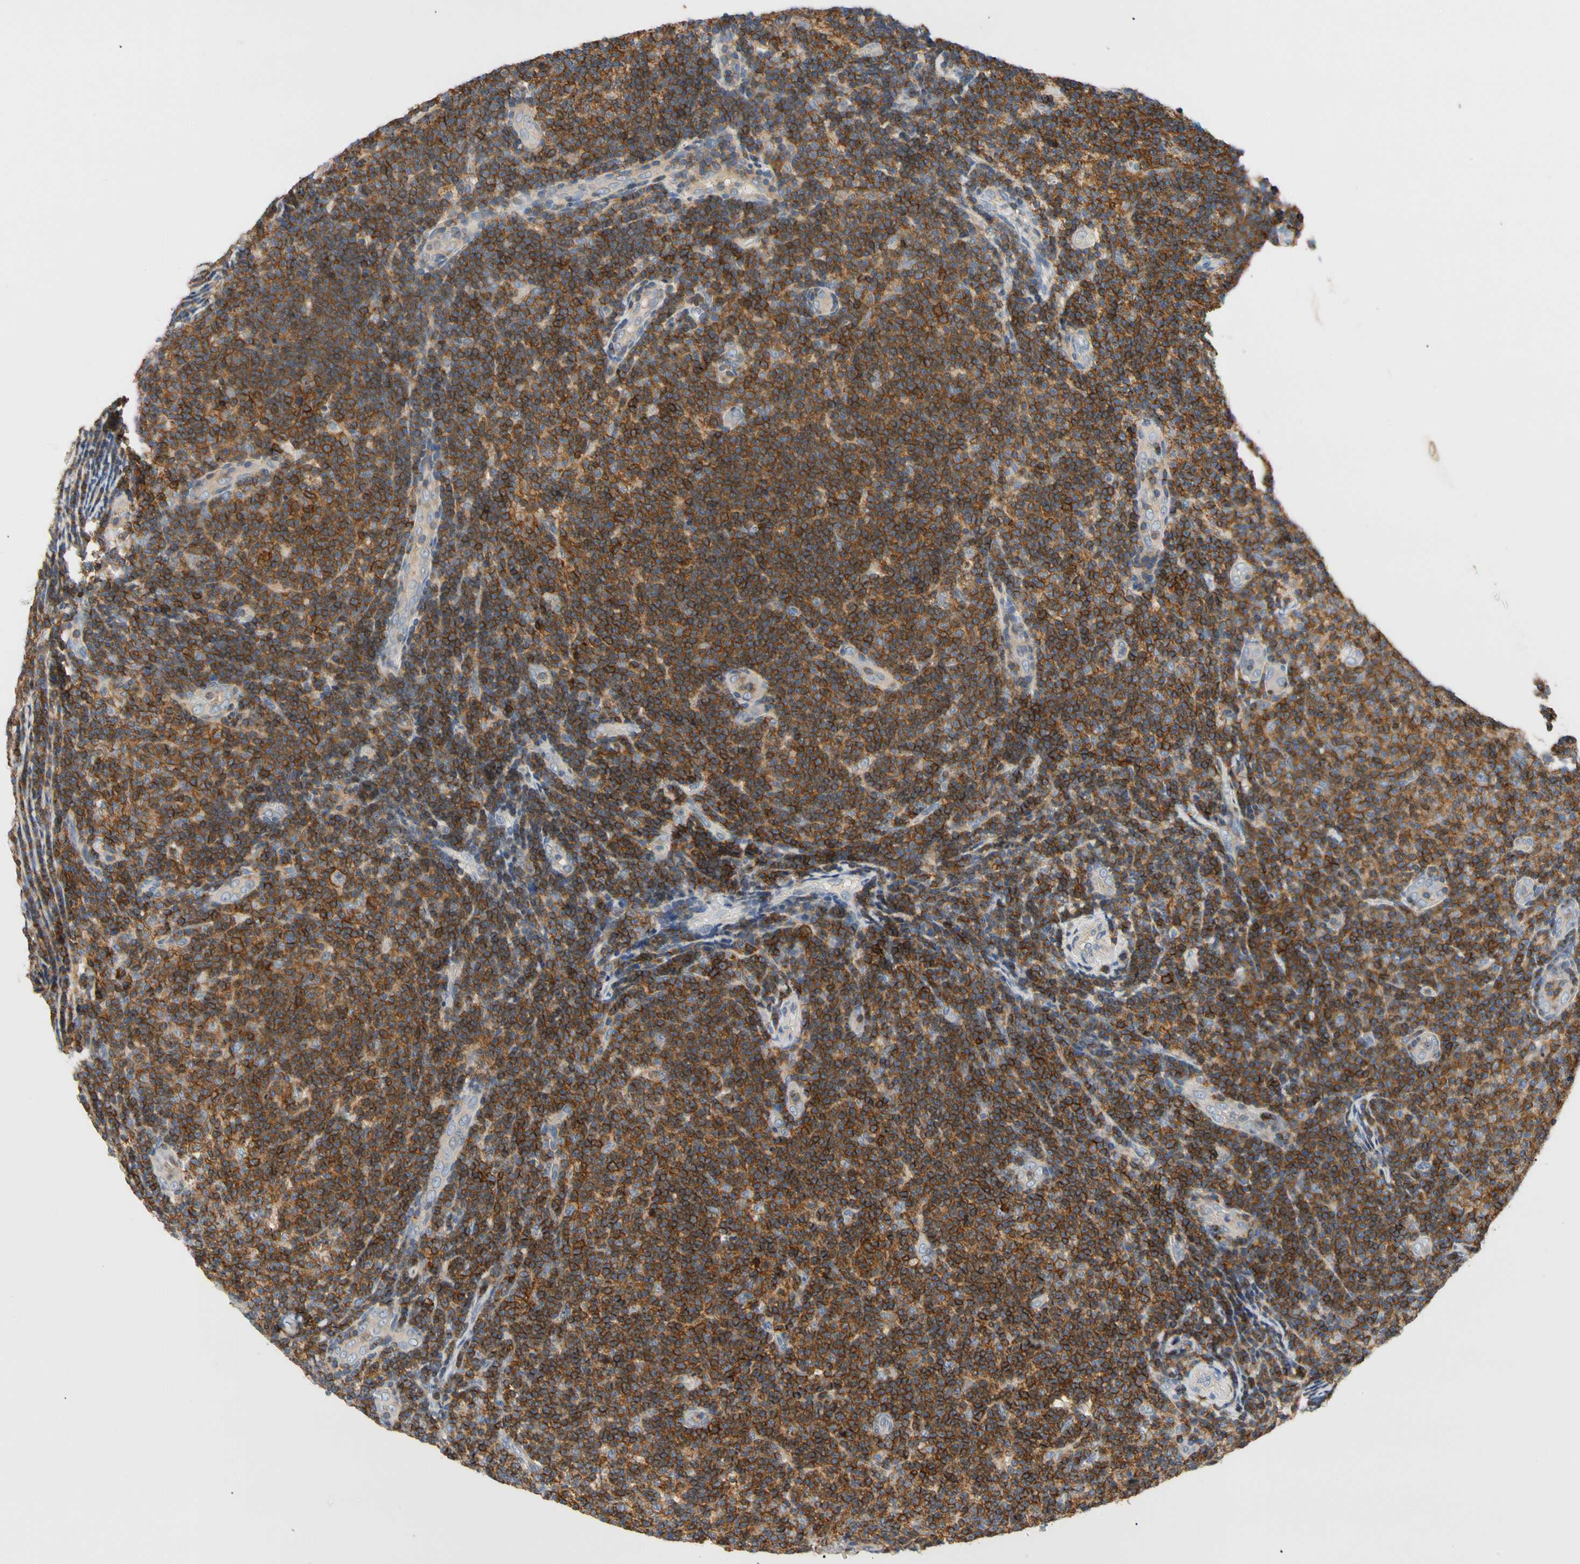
{"staining": {"intensity": "strong", "quantity": ">75%", "location": "cytoplasmic/membranous"}, "tissue": "lymphoma", "cell_type": "Tumor cells", "image_type": "cancer", "snomed": [{"axis": "morphology", "description": "Malignant lymphoma, non-Hodgkin's type, Low grade"}, {"axis": "topography", "description": "Lymph node"}], "caption": "Human lymphoma stained with a protein marker demonstrates strong staining in tumor cells.", "gene": "TNFRSF18", "patient": {"sex": "male", "age": 83}}